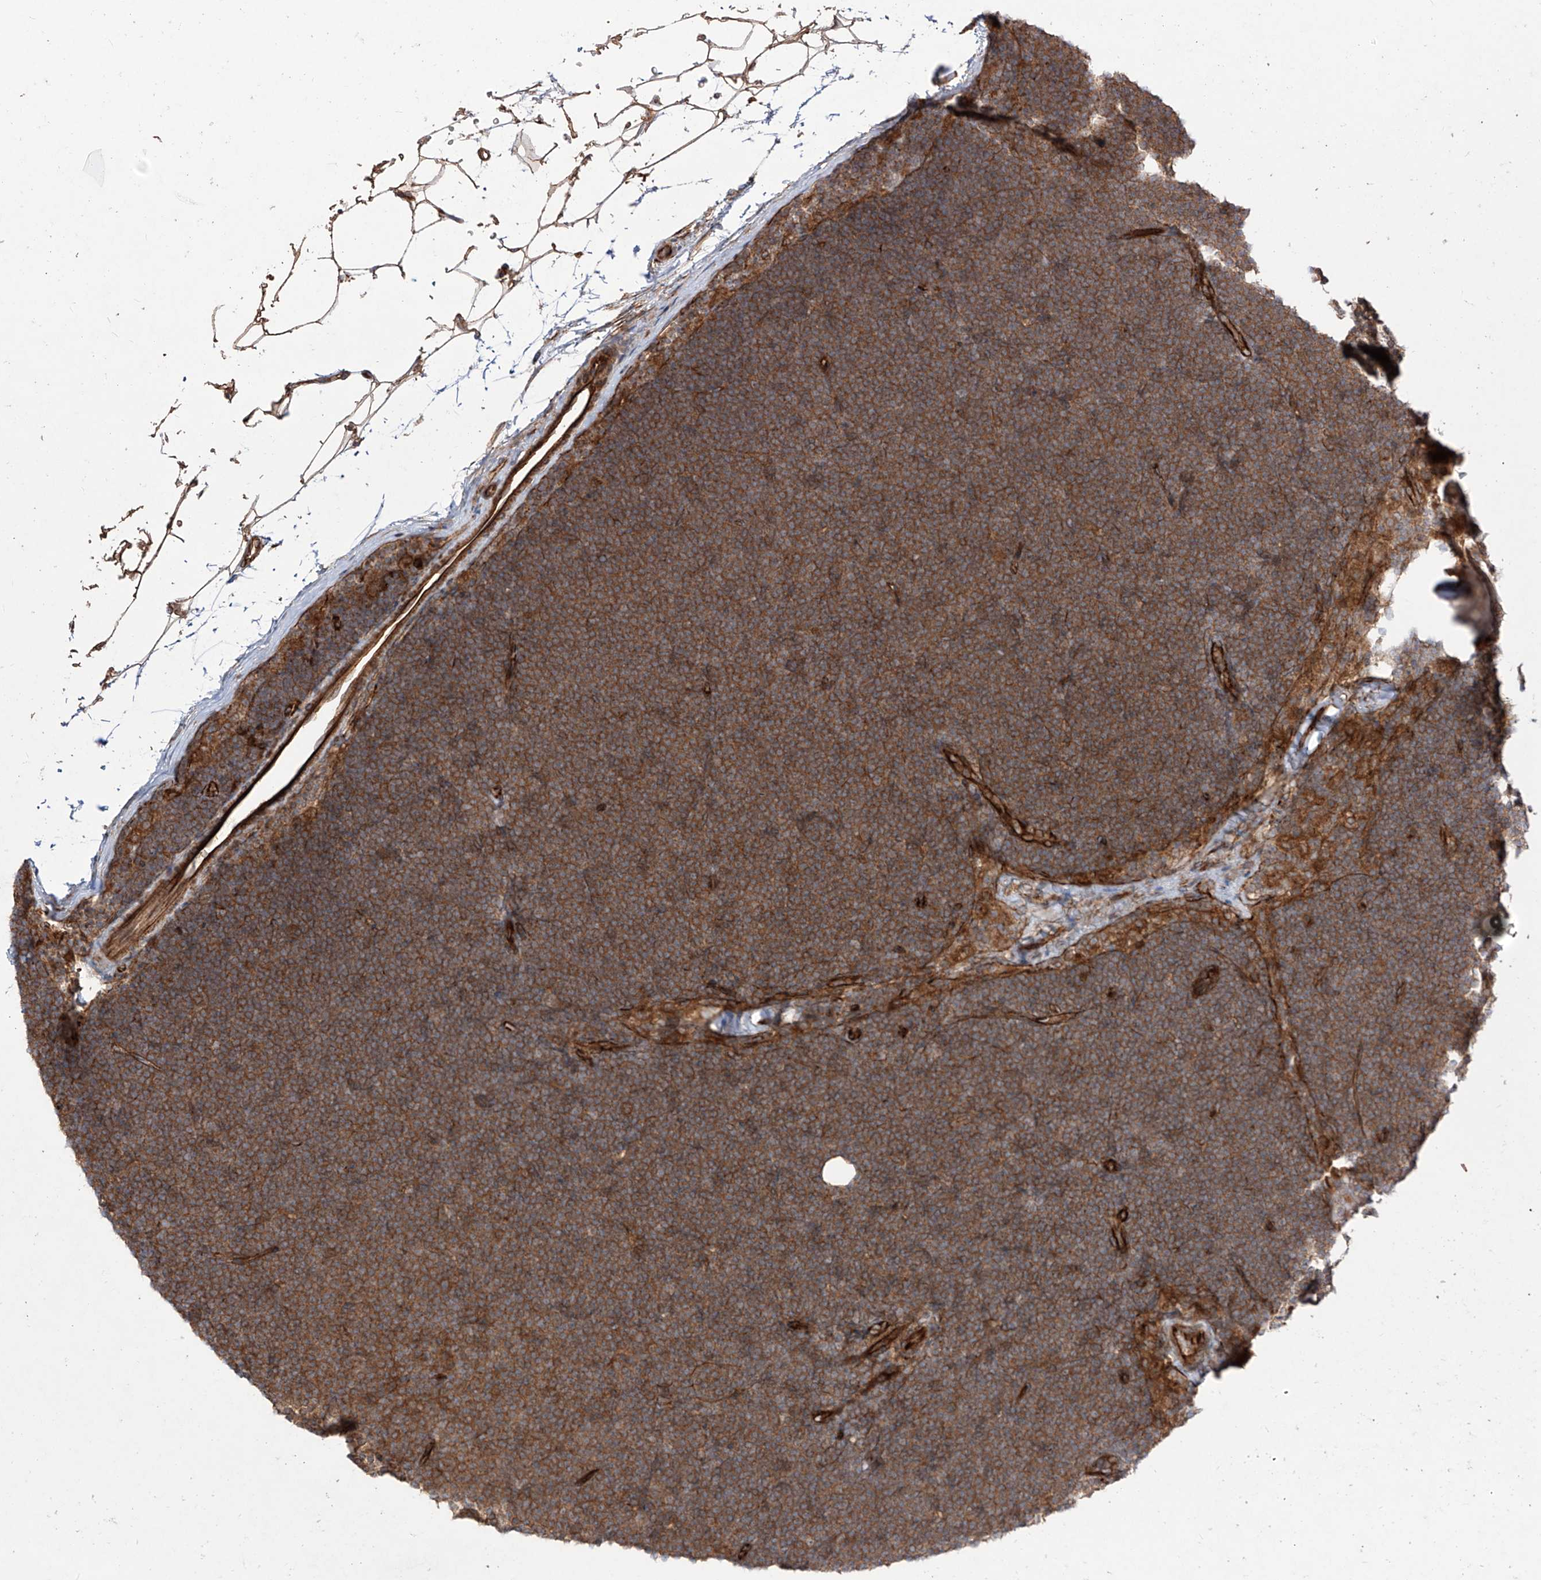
{"staining": {"intensity": "strong", "quantity": ">75%", "location": "cytoplasmic/membranous"}, "tissue": "lymphoma", "cell_type": "Tumor cells", "image_type": "cancer", "snomed": [{"axis": "morphology", "description": "Malignant lymphoma, non-Hodgkin's type, Low grade"}, {"axis": "topography", "description": "Lymph node"}], "caption": "The histopathology image shows staining of lymphoma, revealing strong cytoplasmic/membranous protein staining (brown color) within tumor cells.", "gene": "YKT6", "patient": {"sex": "female", "age": 53}}